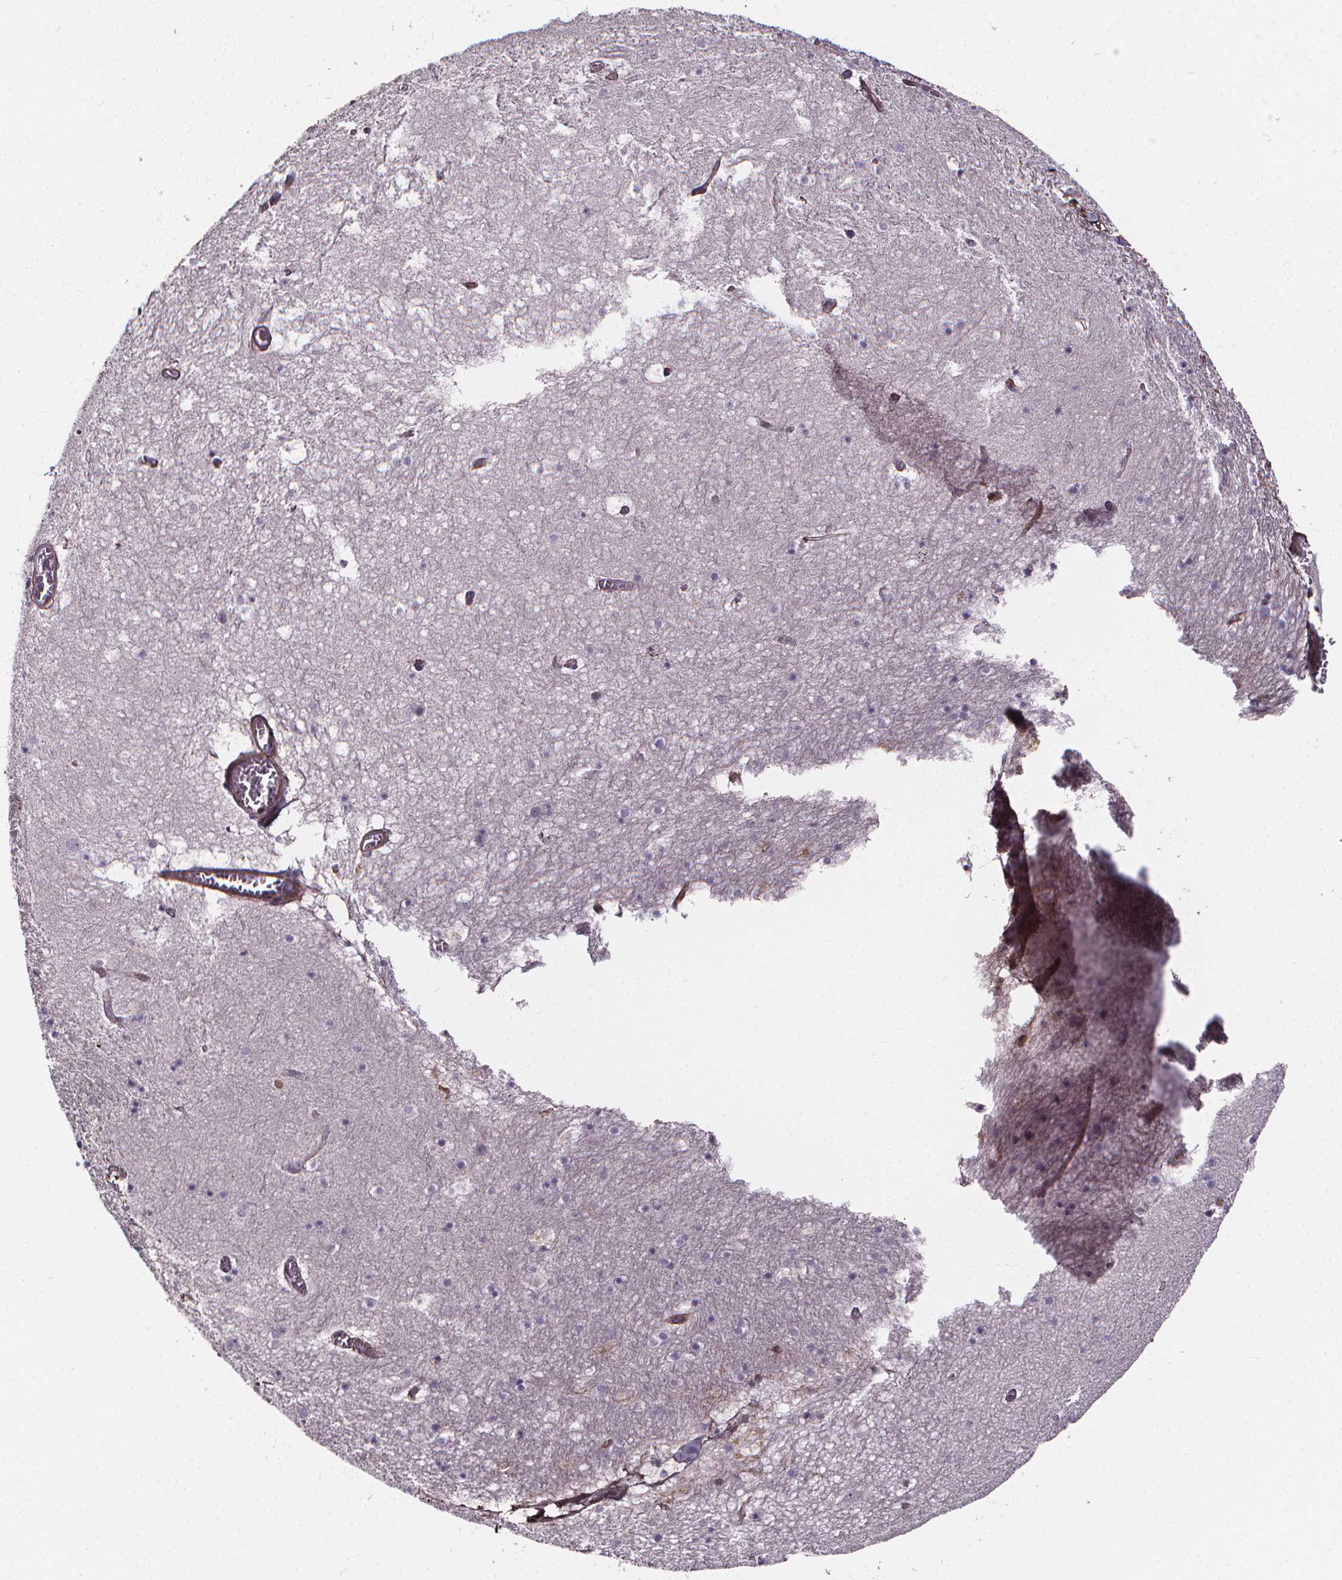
{"staining": {"intensity": "negative", "quantity": "none", "location": "none"}, "tissue": "hippocampus", "cell_type": "Glial cells", "image_type": "normal", "snomed": [{"axis": "morphology", "description": "Normal tissue, NOS"}, {"axis": "topography", "description": "Hippocampus"}], "caption": "A micrograph of hippocampus stained for a protein reveals no brown staining in glial cells.", "gene": "AEBP1", "patient": {"sex": "male", "age": 45}}